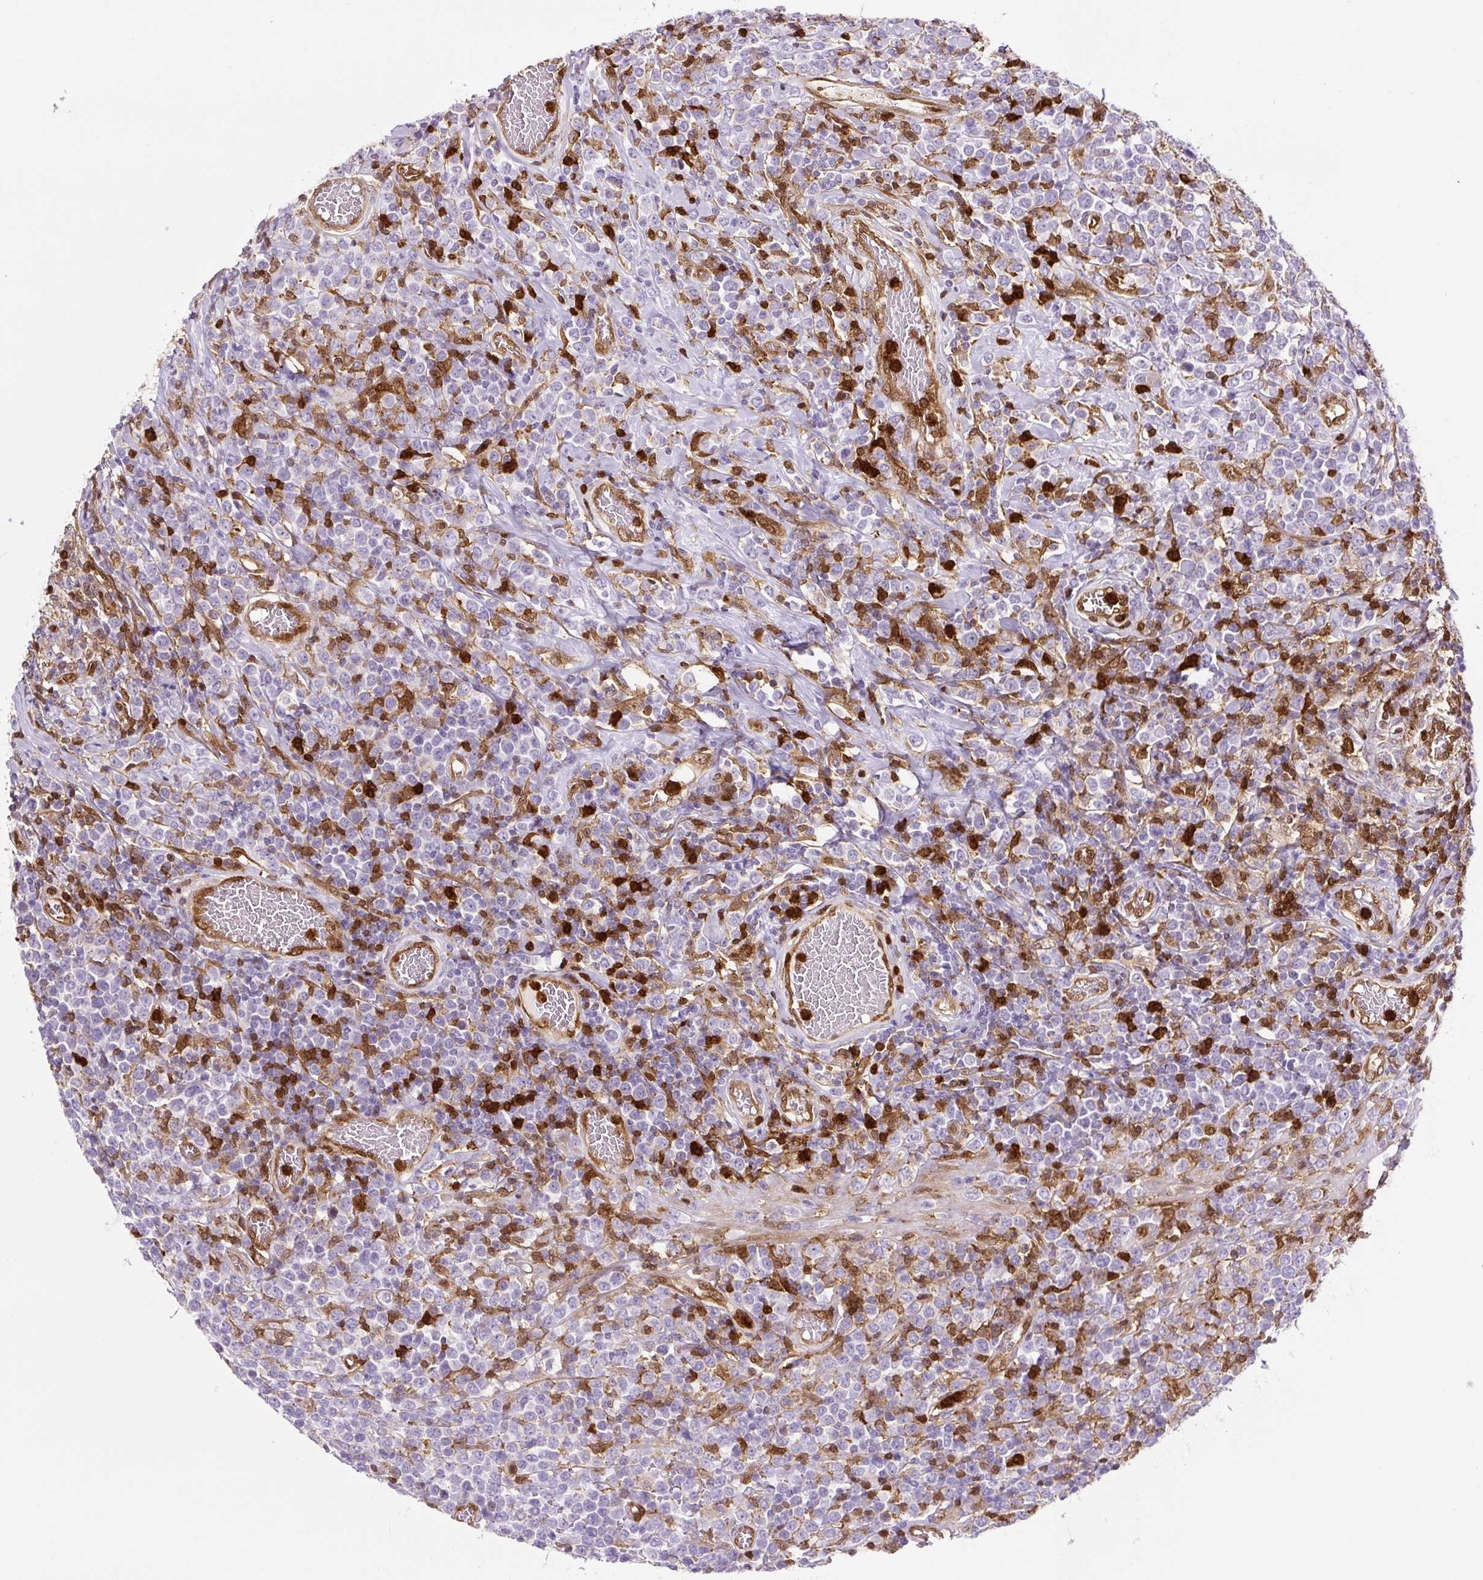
{"staining": {"intensity": "negative", "quantity": "none", "location": "none"}, "tissue": "lymphoma", "cell_type": "Tumor cells", "image_type": "cancer", "snomed": [{"axis": "morphology", "description": "Malignant lymphoma, non-Hodgkin's type, High grade"}, {"axis": "topography", "description": "Soft tissue"}], "caption": "The photomicrograph displays no significant expression in tumor cells of lymphoma.", "gene": "ANXA1", "patient": {"sex": "female", "age": 56}}